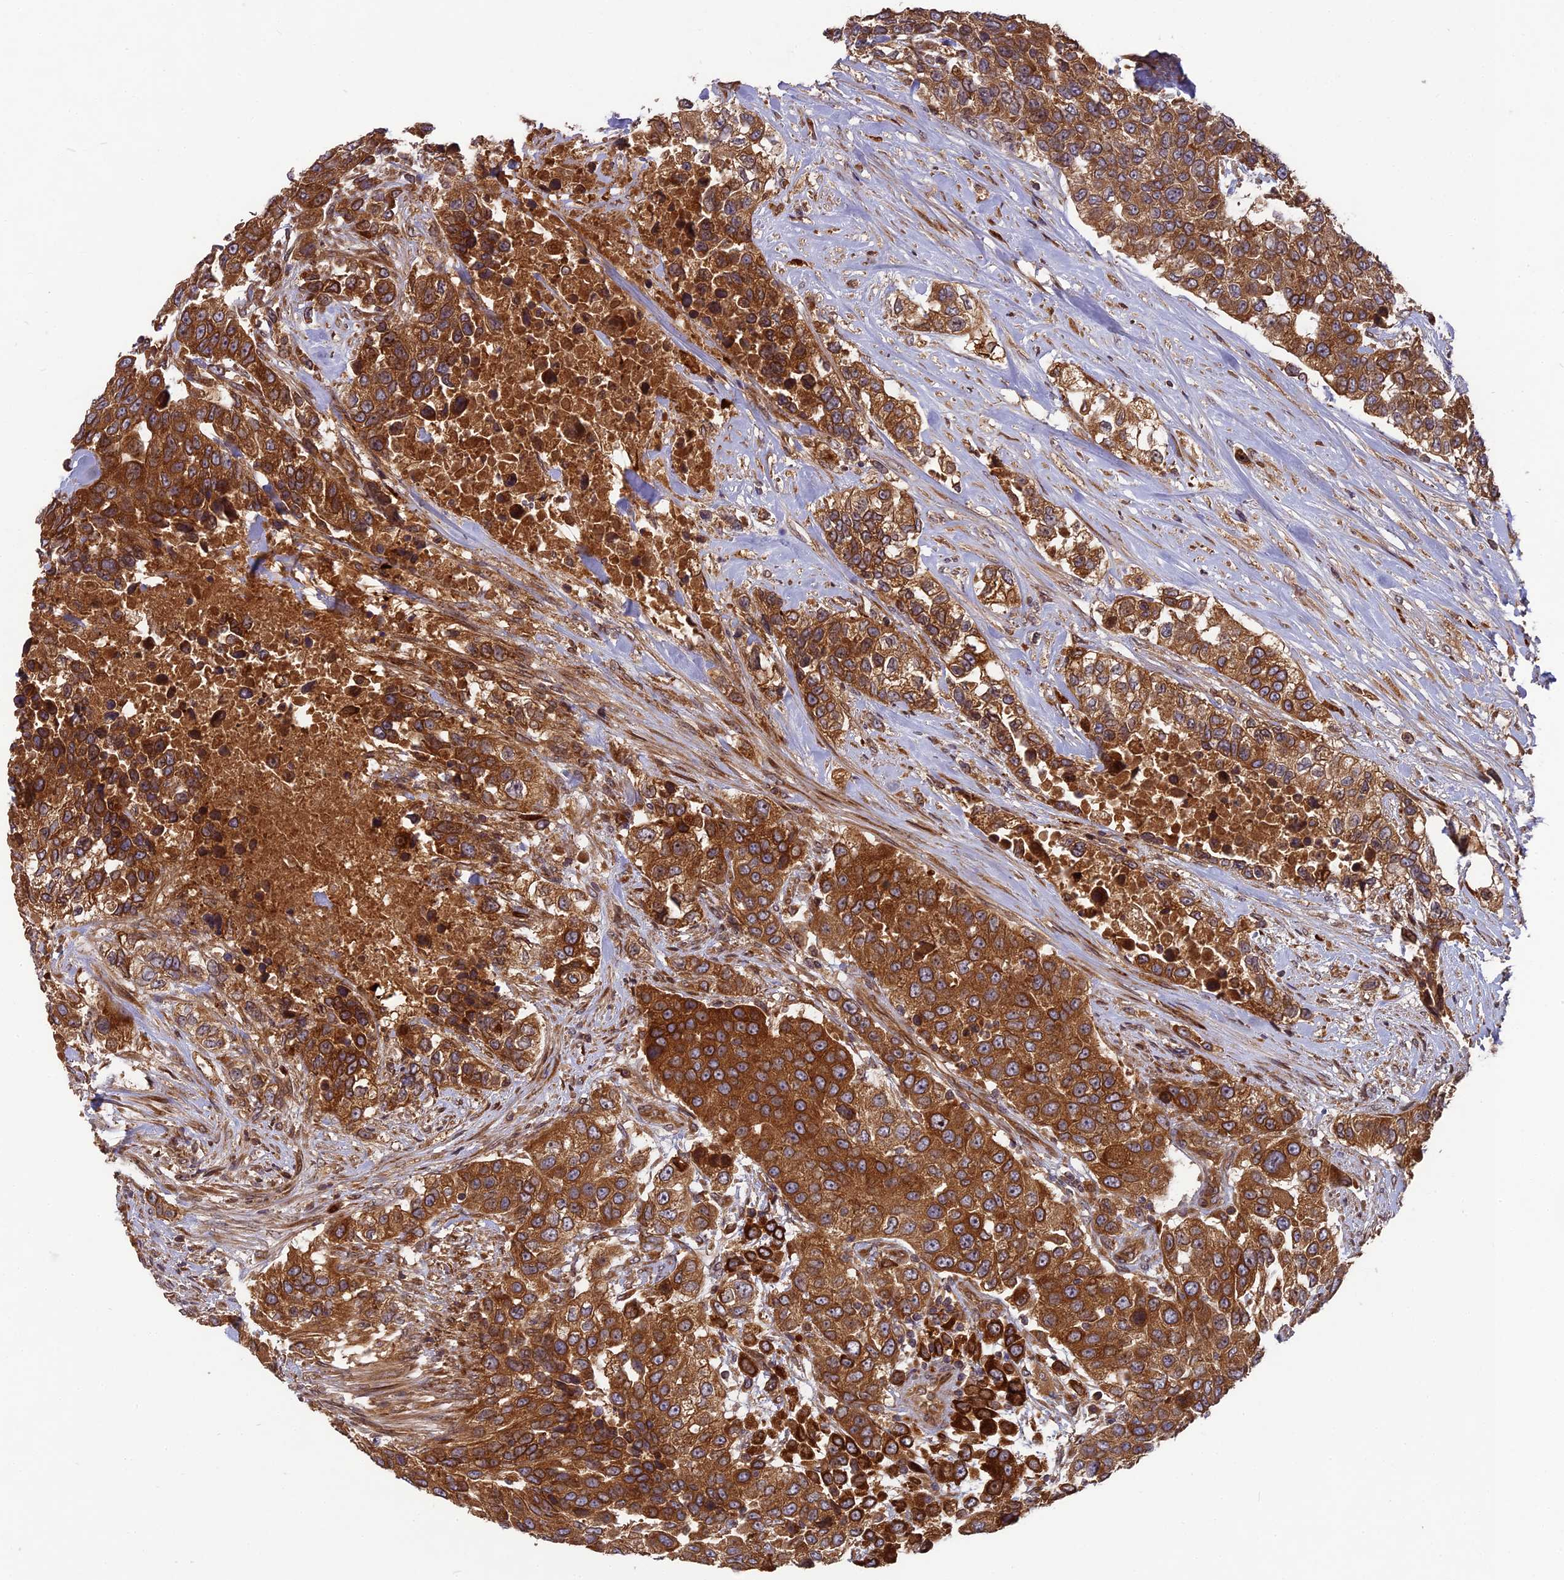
{"staining": {"intensity": "strong", "quantity": ">75%", "location": "cytoplasmic/membranous"}, "tissue": "urothelial cancer", "cell_type": "Tumor cells", "image_type": "cancer", "snomed": [{"axis": "morphology", "description": "Urothelial carcinoma, High grade"}, {"axis": "topography", "description": "Urinary bladder"}], "caption": "The image exhibits immunohistochemical staining of urothelial carcinoma (high-grade). There is strong cytoplasmic/membranous expression is identified in approximately >75% of tumor cells. The staining was performed using DAB (3,3'-diaminobenzidine), with brown indicating positive protein expression. Nuclei are stained blue with hematoxylin.", "gene": "TMUB2", "patient": {"sex": "female", "age": 80}}